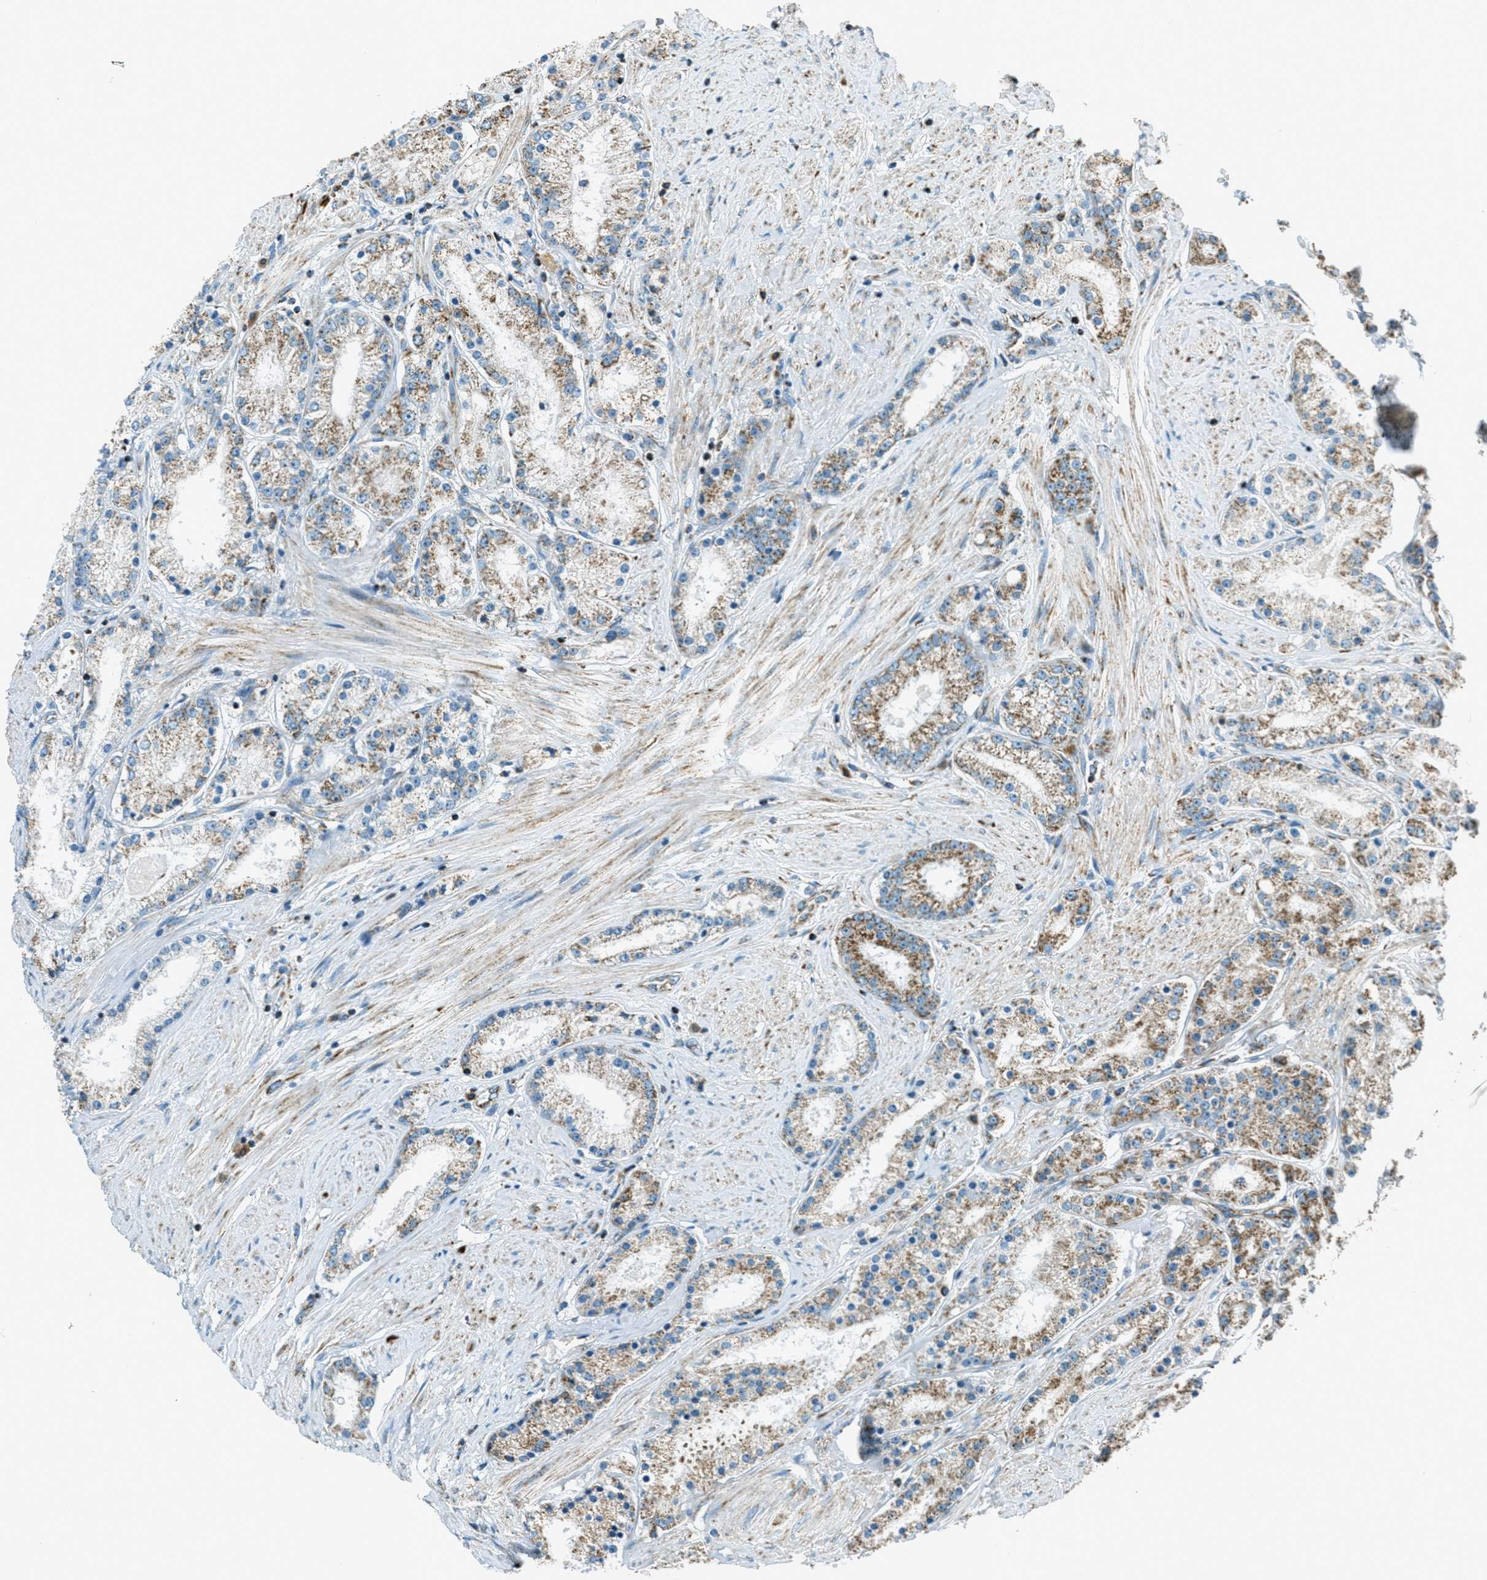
{"staining": {"intensity": "weak", "quantity": ">75%", "location": "cytoplasmic/membranous"}, "tissue": "prostate cancer", "cell_type": "Tumor cells", "image_type": "cancer", "snomed": [{"axis": "morphology", "description": "Adenocarcinoma, Low grade"}, {"axis": "topography", "description": "Prostate"}], "caption": "High-power microscopy captured an immunohistochemistry photomicrograph of prostate cancer (adenocarcinoma (low-grade)), revealing weak cytoplasmic/membranous staining in approximately >75% of tumor cells. The staining was performed using DAB (3,3'-diaminobenzidine) to visualize the protein expression in brown, while the nuclei were stained in blue with hematoxylin (Magnification: 20x).", "gene": "CHST15", "patient": {"sex": "male", "age": 63}}